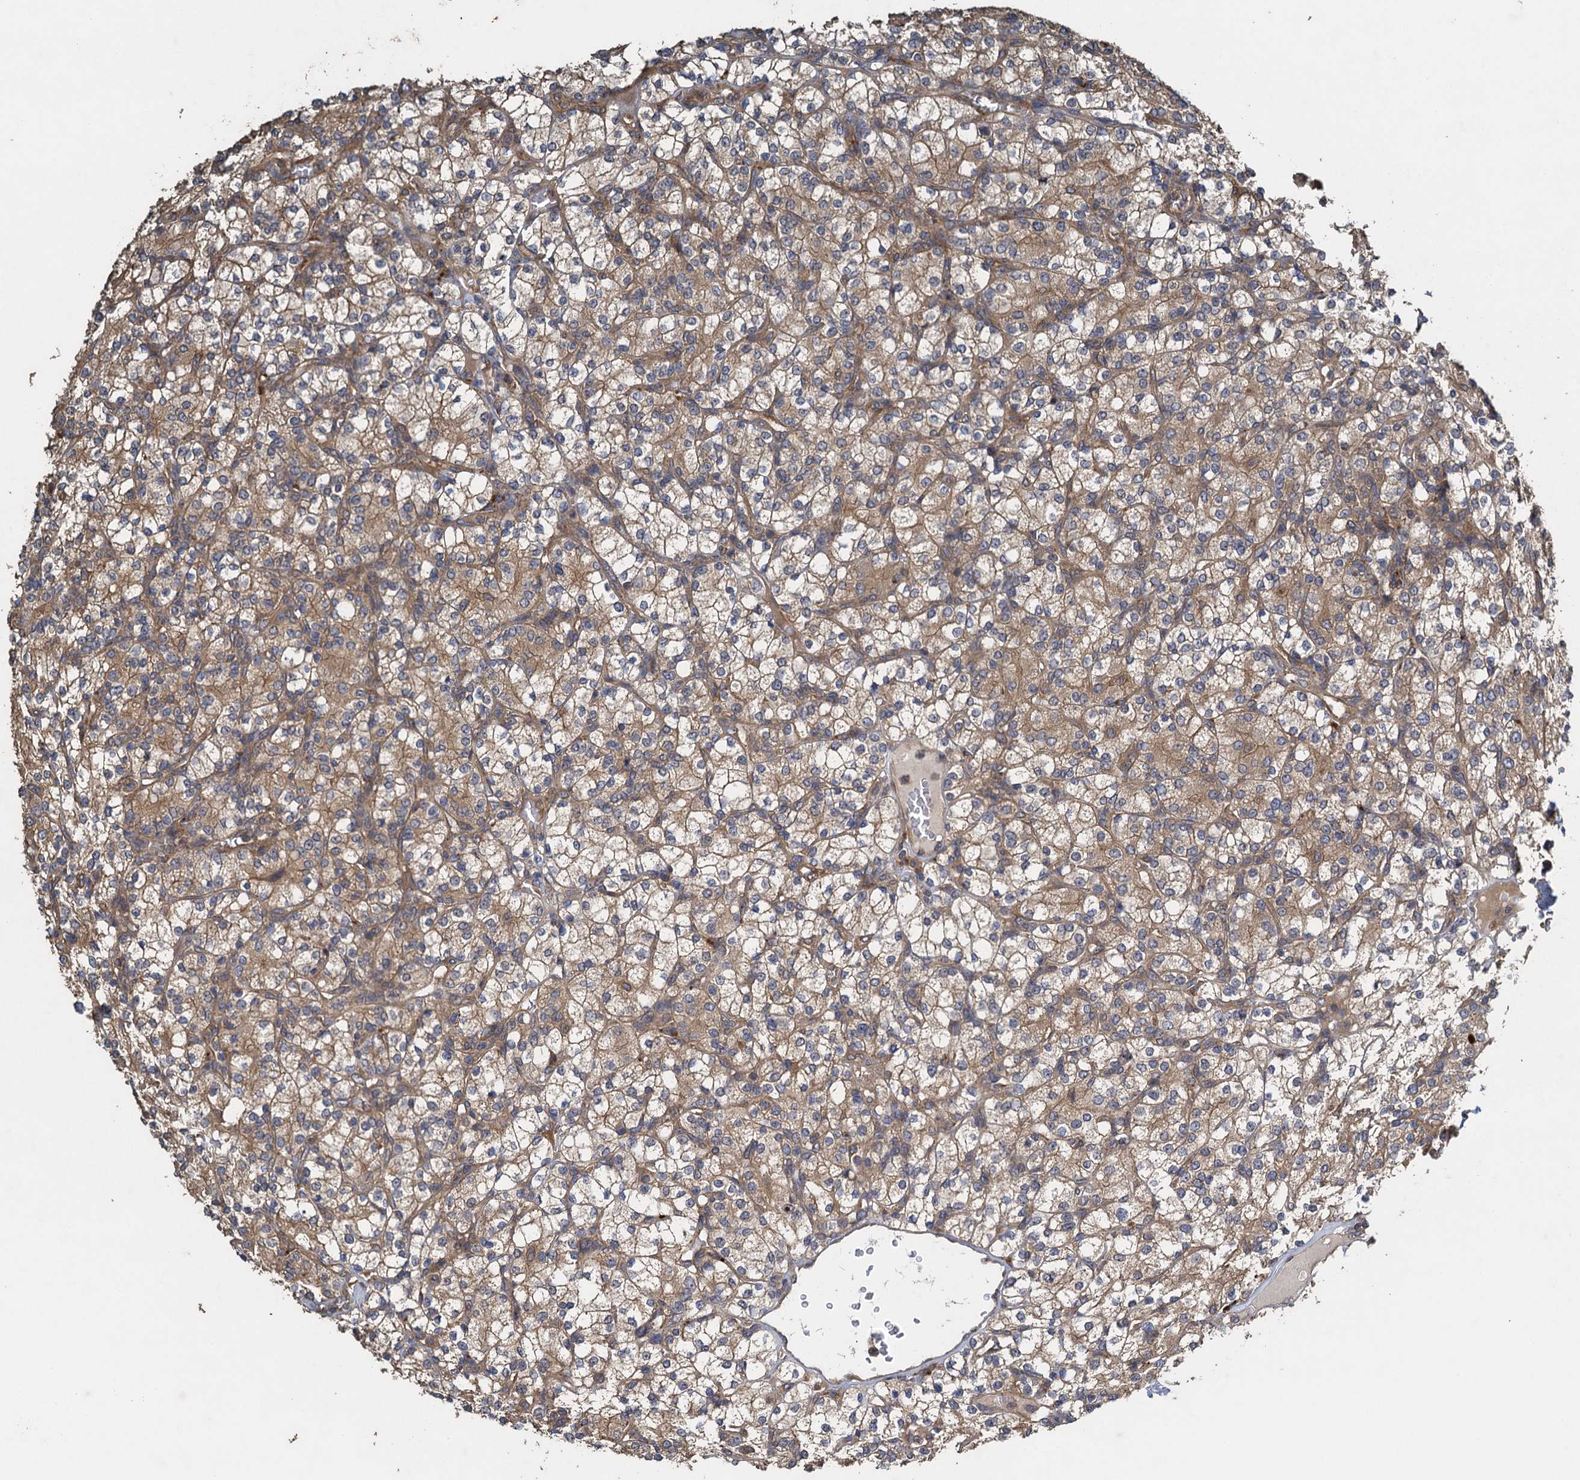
{"staining": {"intensity": "moderate", "quantity": ">75%", "location": "cytoplasmic/membranous"}, "tissue": "renal cancer", "cell_type": "Tumor cells", "image_type": "cancer", "snomed": [{"axis": "morphology", "description": "Adenocarcinoma, NOS"}, {"axis": "topography", "description": "Kidney"}], "caption": "An immunohistochemistry (IHC) image of neoplastic tissue is shown. Protein staining in brown highlights moderate cytoplasmic/membranous positivity in renal cancer within tumor cells.", "gene": "CNTN5", "patient": {"sex": "male", "age": 77}}